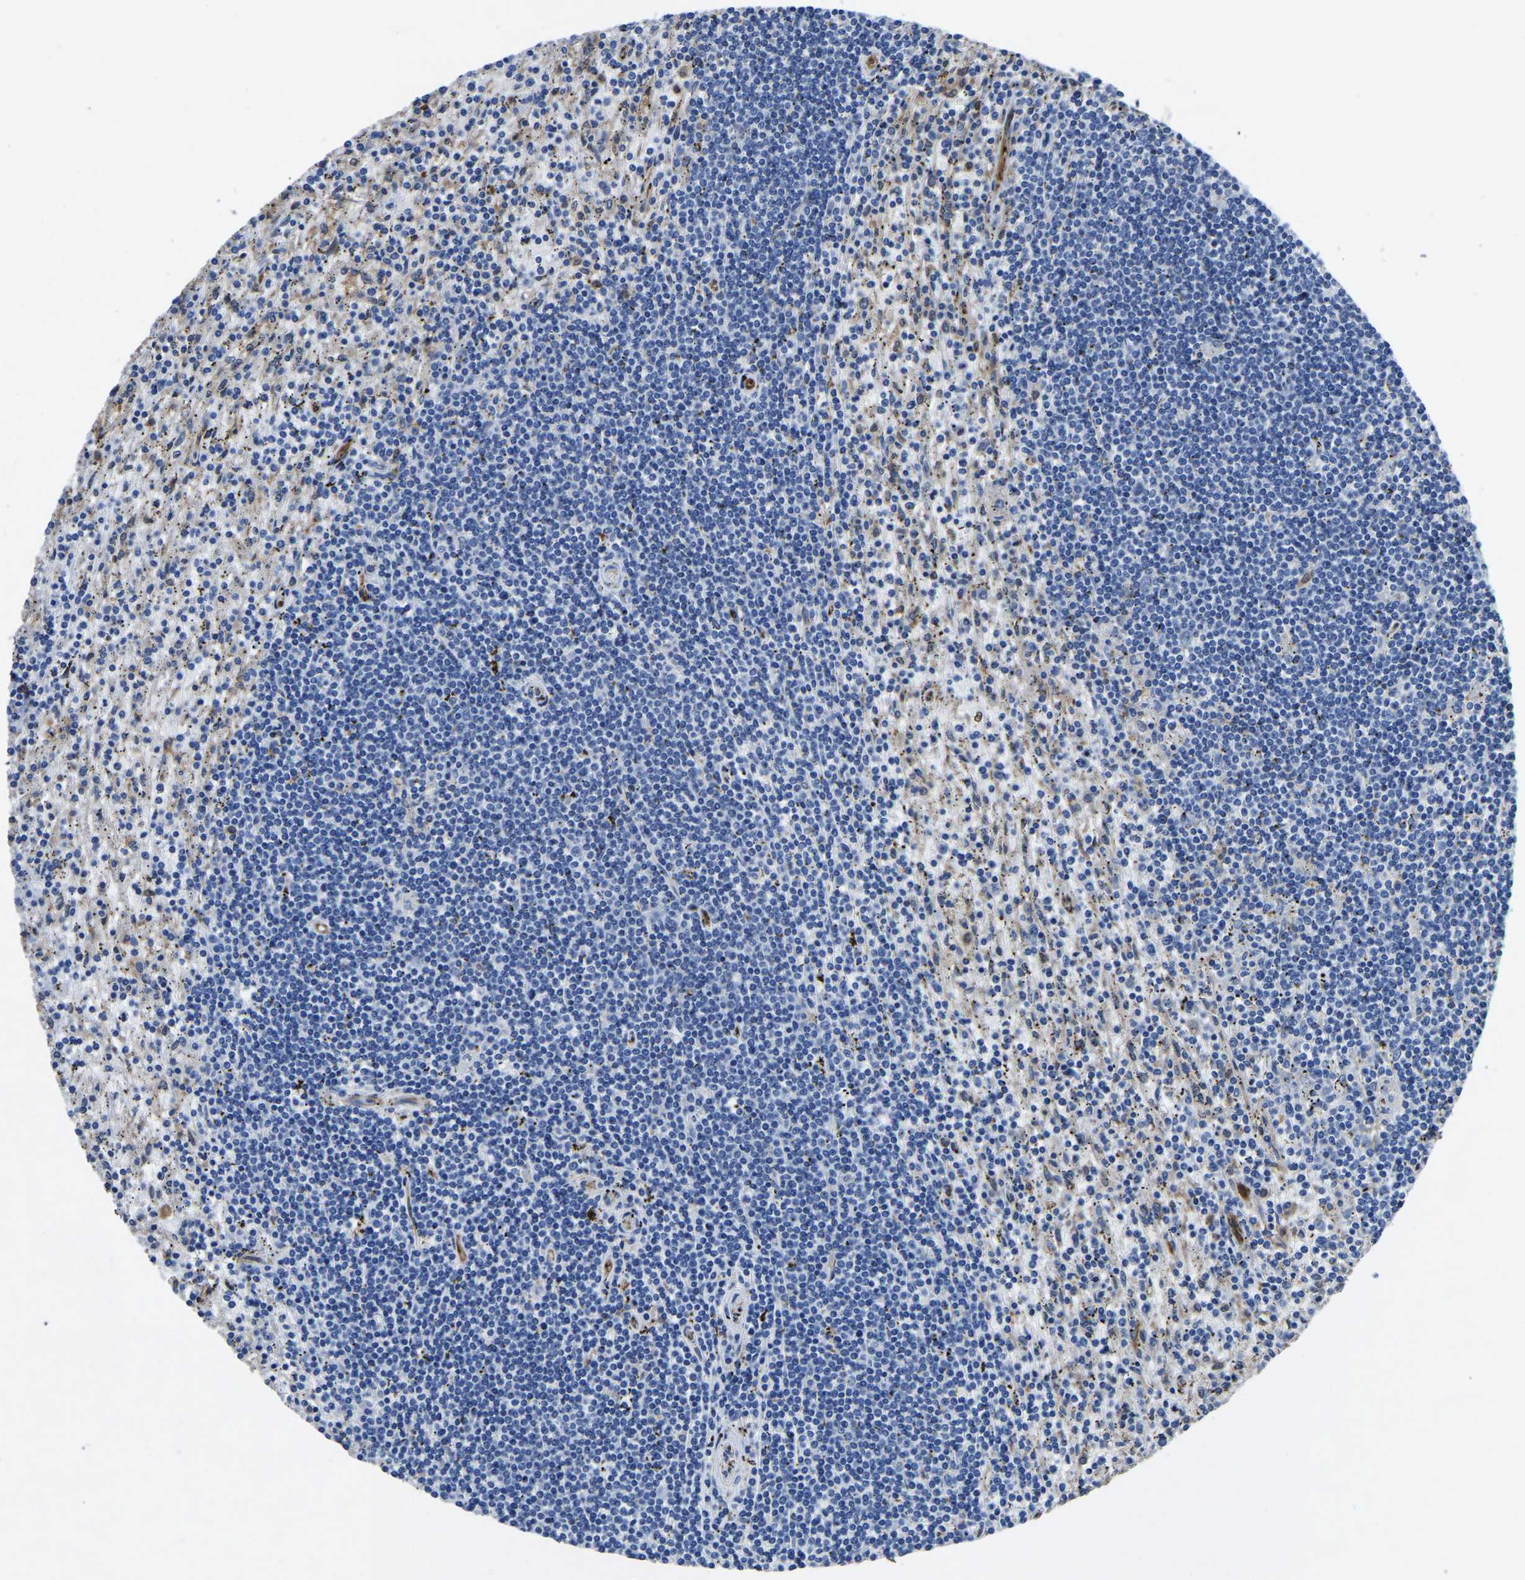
{"staining": {"intensity": "negative", "quantity": "none", "location": "none"}, "tissue": "lymphoma", "cell_type": "Tumor cells", "image_type": "cancer", "snomed": [{"axis": "morphology", "description": "Malignant lymphoma, non-Hodgkin's type, Low grade"}, {"axis": "topography", "description": "Spleen"}], "caption": "Immunohistochemistry histopathology image of human lymphoma stained for a protein (brown), which demonstrates no expression in tumor cells.", "gene": "ATG2B", "patient": {"sex": "male", "age": 76}}